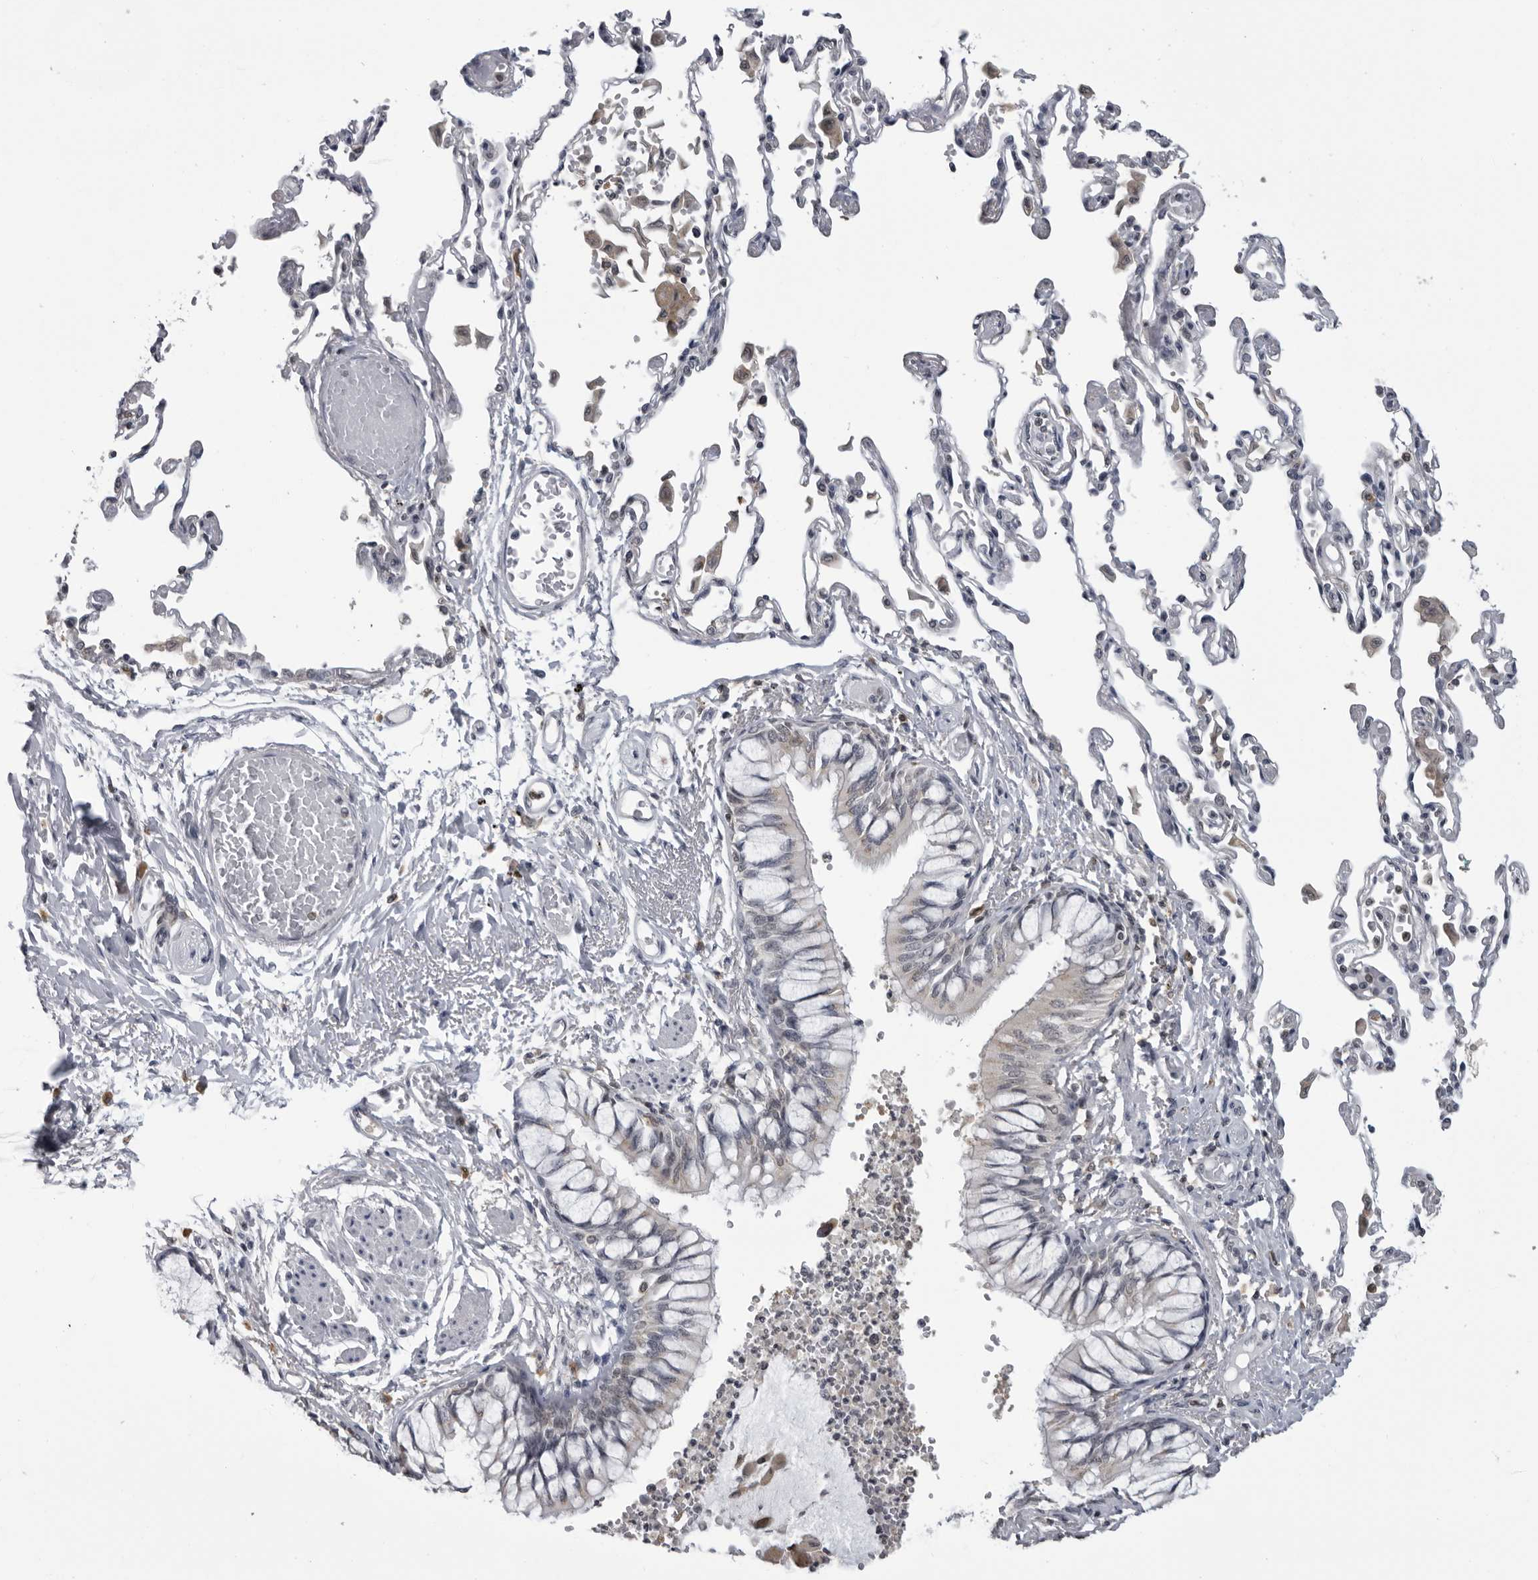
{"staining": {"intensity": "weak", "quantity": "<25%", "location": "cytoplasmic/membranous"}, "tissue": "bronchus", "cell_type": "Respiratory epithelial cells", "image_type": "normal", "snomed": [{"axis": "morphology", "description": "Normal tissue, NOS"}, {"axis": "topography", "description": "Cartilage tissue"}, {"axis": "topography", "description": "Bronchus"}, {"axis": "topography", "description": "Lung"}], "caption": "Immunohistochemistry of normal human bronchus reveals no positivity in respiratory epithelial cells.", "gene": "PDCL3", "patient": {"sex": "female", "age": 49}}